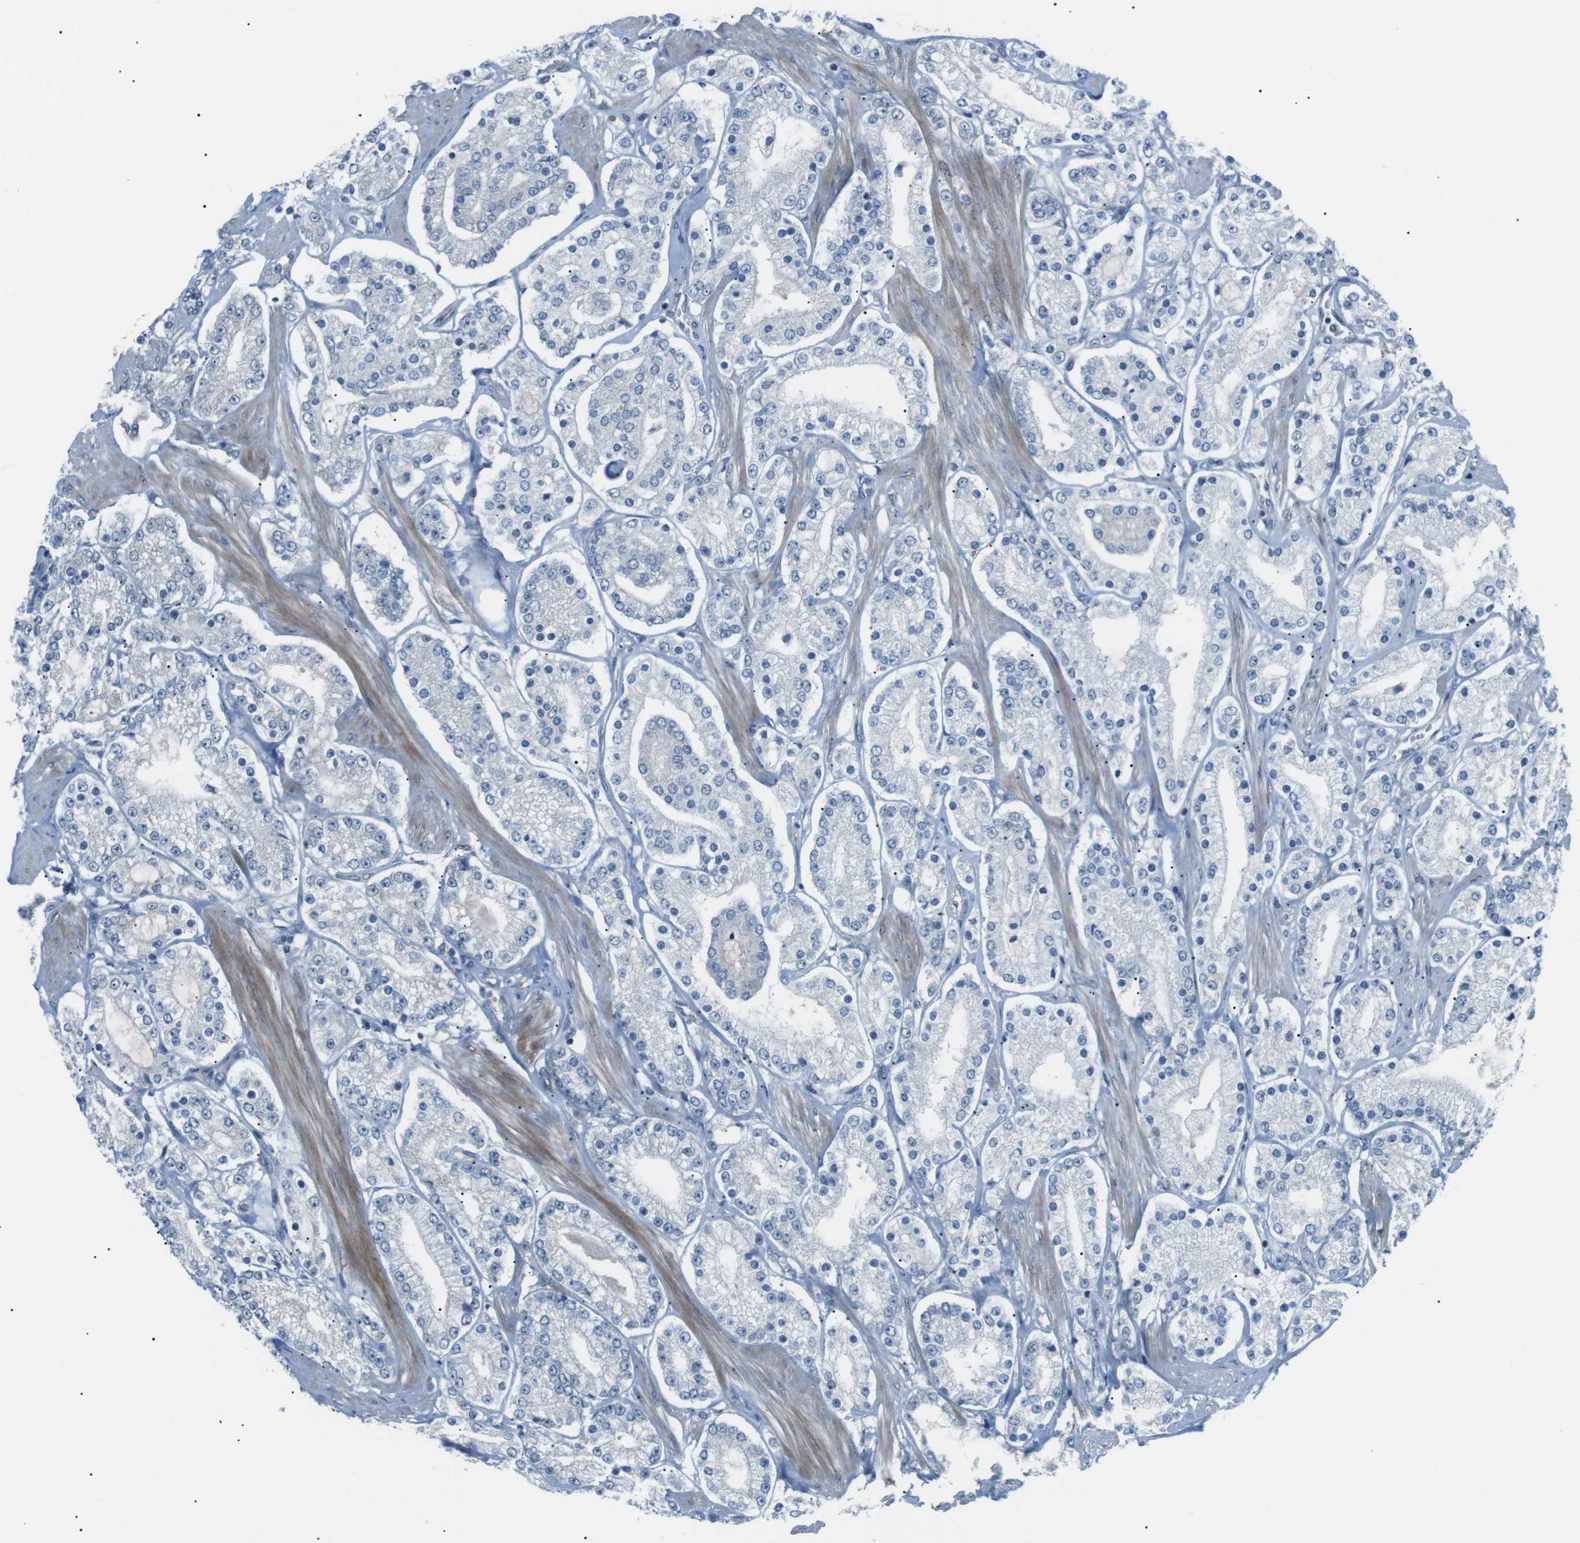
{"staining": {"intensity": "negative", "quantity": "none", "location": "none"}, "tissue": "prostate cancer", "cell_type": "Tumor cells", "image_type": "cancer", "snomed": [{"axis": "morphology", "description": "Adenocarcinoma, Low grade"}, {"axis": "topography", "description": "Prostate"}], "caption": "Tumor cells show no significant positivity in prostate adenocarcinoma (low-grade). Nuclei are stained in blue.", "gene": "ARID5B", "patient": {"sex": "male", "age": 63}}